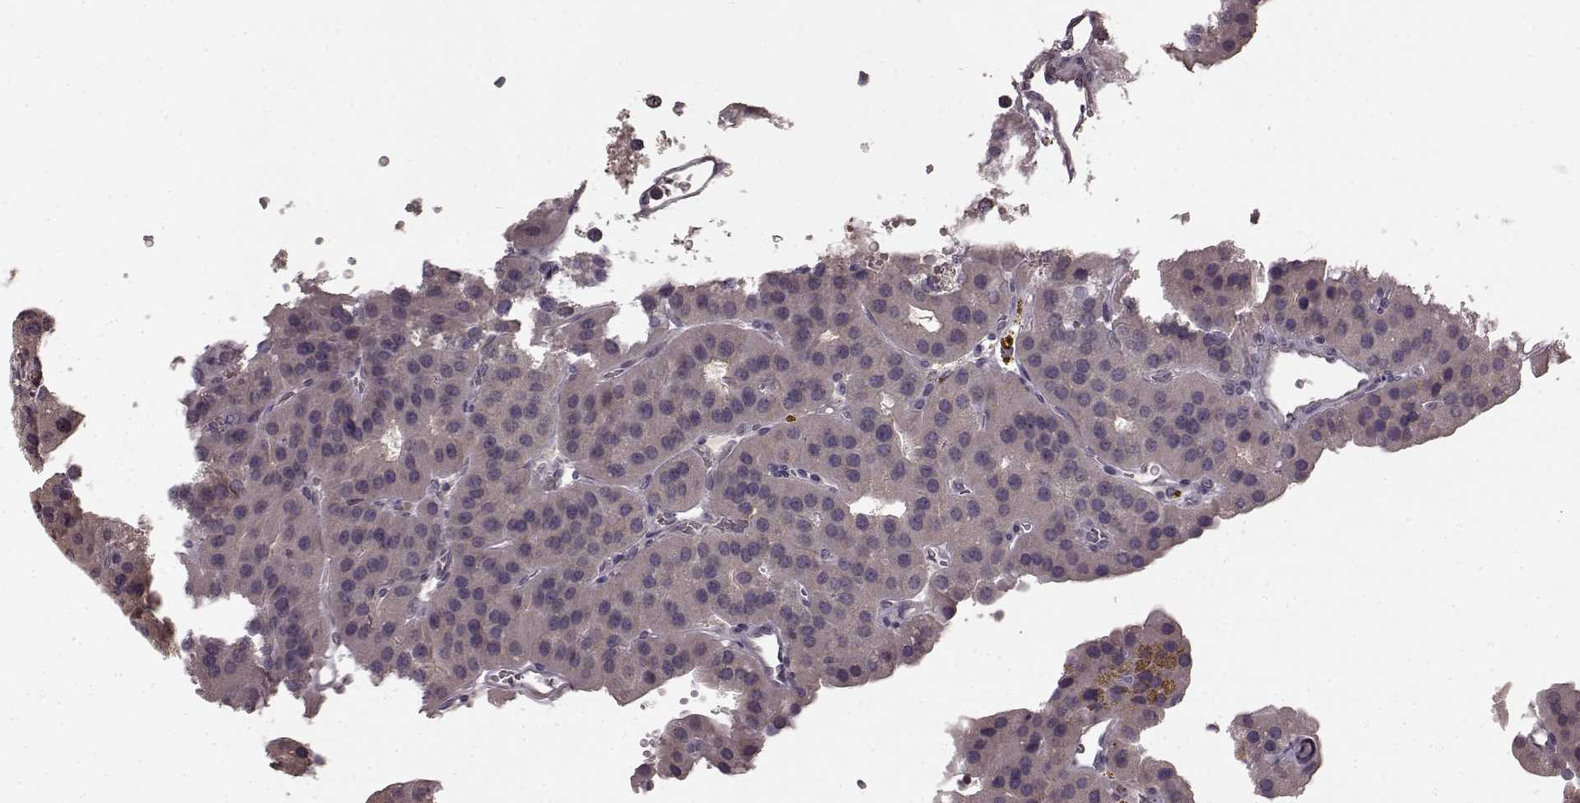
{"staining": {"intensity": "negative", "quantity": "none", "location": "none"}, "tissue": "parathyroid gland", "cell_type": "Glandular cells", "image_type": "normal", "snomed": [{"axis": "morphology", "description": "Normal tissue, NOS"}, {"axis": "morphology", "description": "Adenoma, NOS"}, {"axis": "topography", "description": "Parathyroid gland"}], "caption": "DAB immunohistochemical staining of unremarkable parathyroid gland shows no significant staining in glandular cells.", "gene": "PRKCE", "patient": {"sex": "female", "age": 86}}